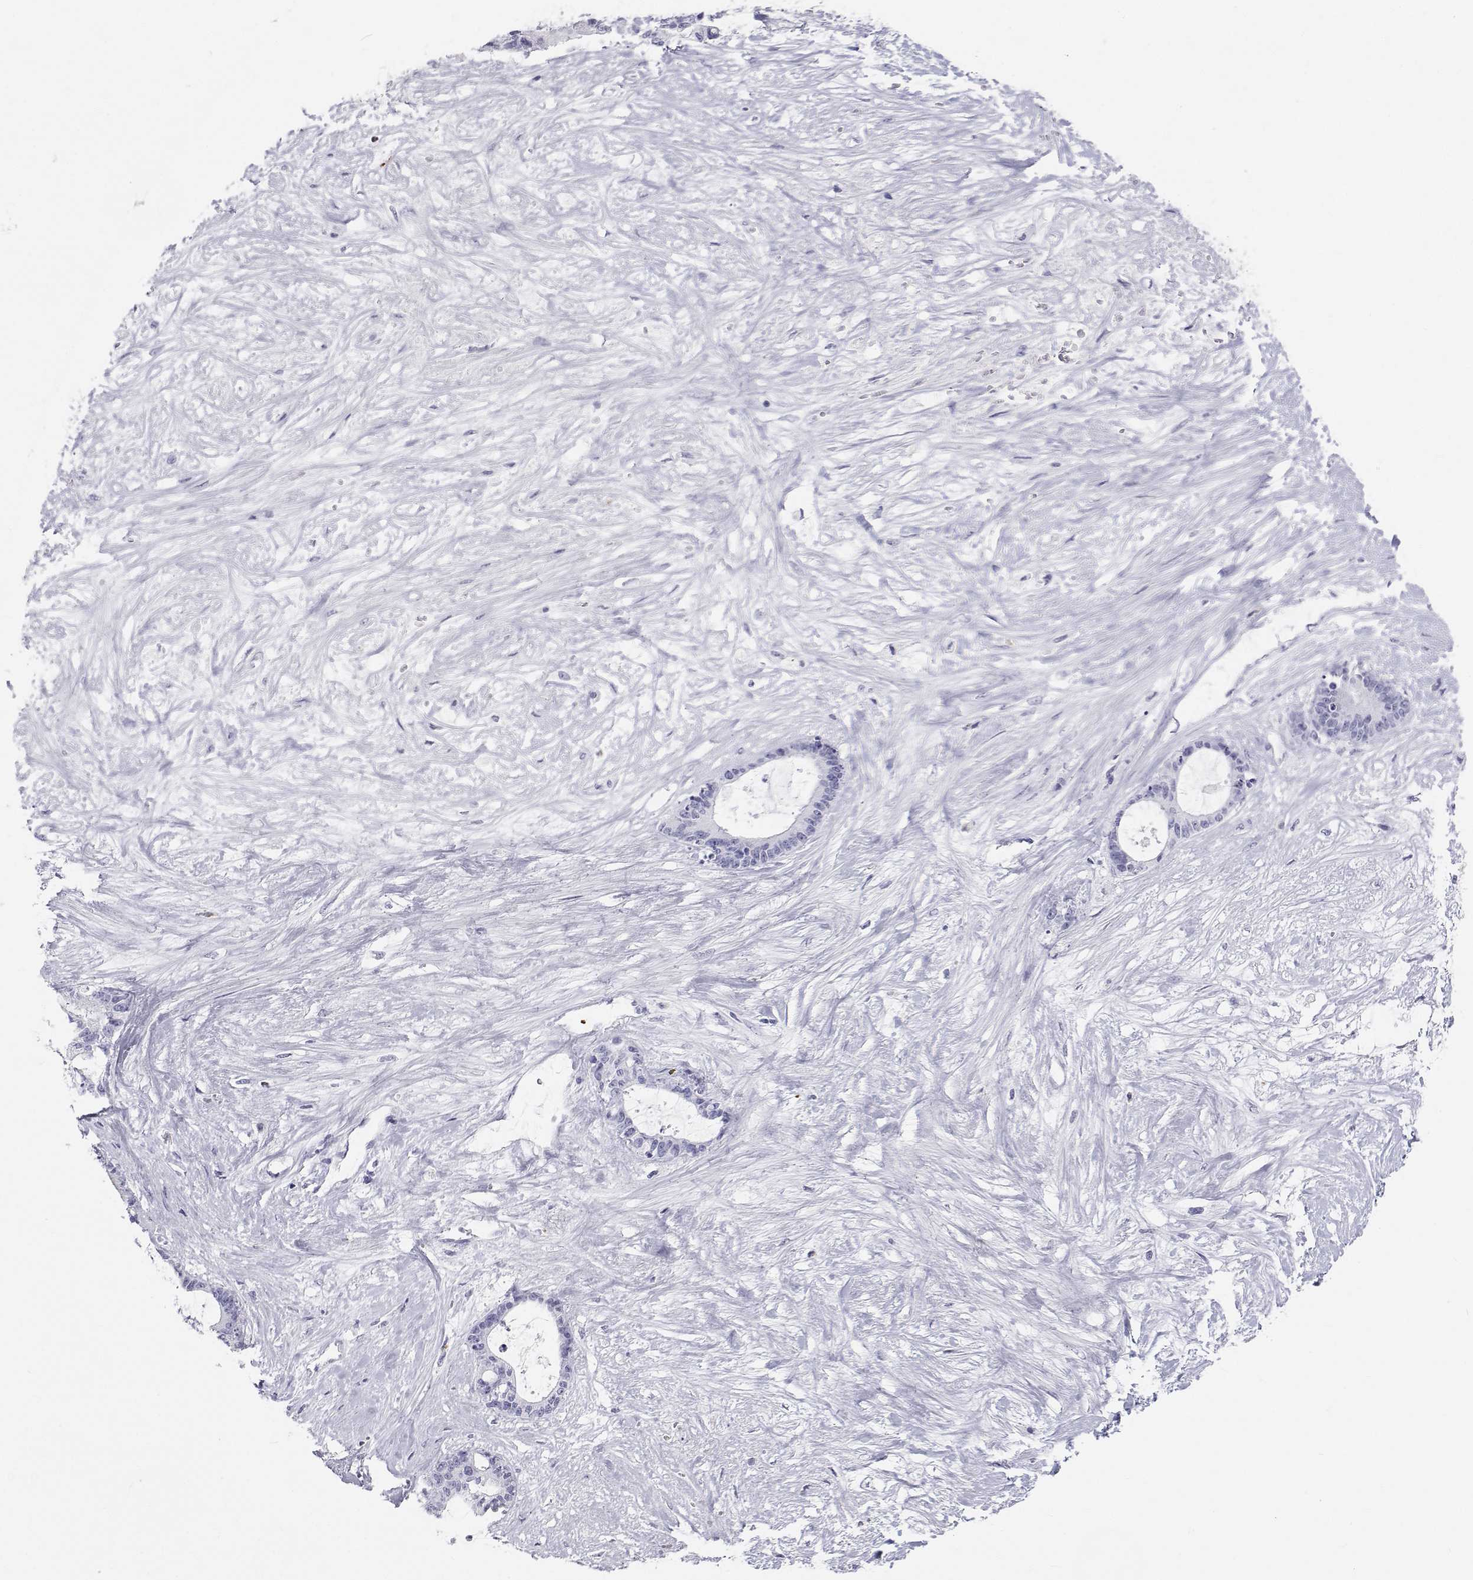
{"staining": {"intensity": "negative", "quantity": "none", "location": "none"}, "tissue": "liver cancer", "cell_type": "Tumor cells", "image_type": "cancer", "snomed": [{"axis": "morphology", "description": "Normal tissue, NOS"}, {"axis": "morphology", "description": "Cholangiocarcinoma"}, {"axis": "topography", "description": "Liver"}, {"axis": "topography", "description": "Peripheral nerve tissue"}], "caption": "This is a photomicrograph of immunohistochemistry staining of cholangiocarcinoma (liver), which shows no staining in tumor cells.", "gene": "SFTPB", "patient": {"sex": "female", "age": 73}}